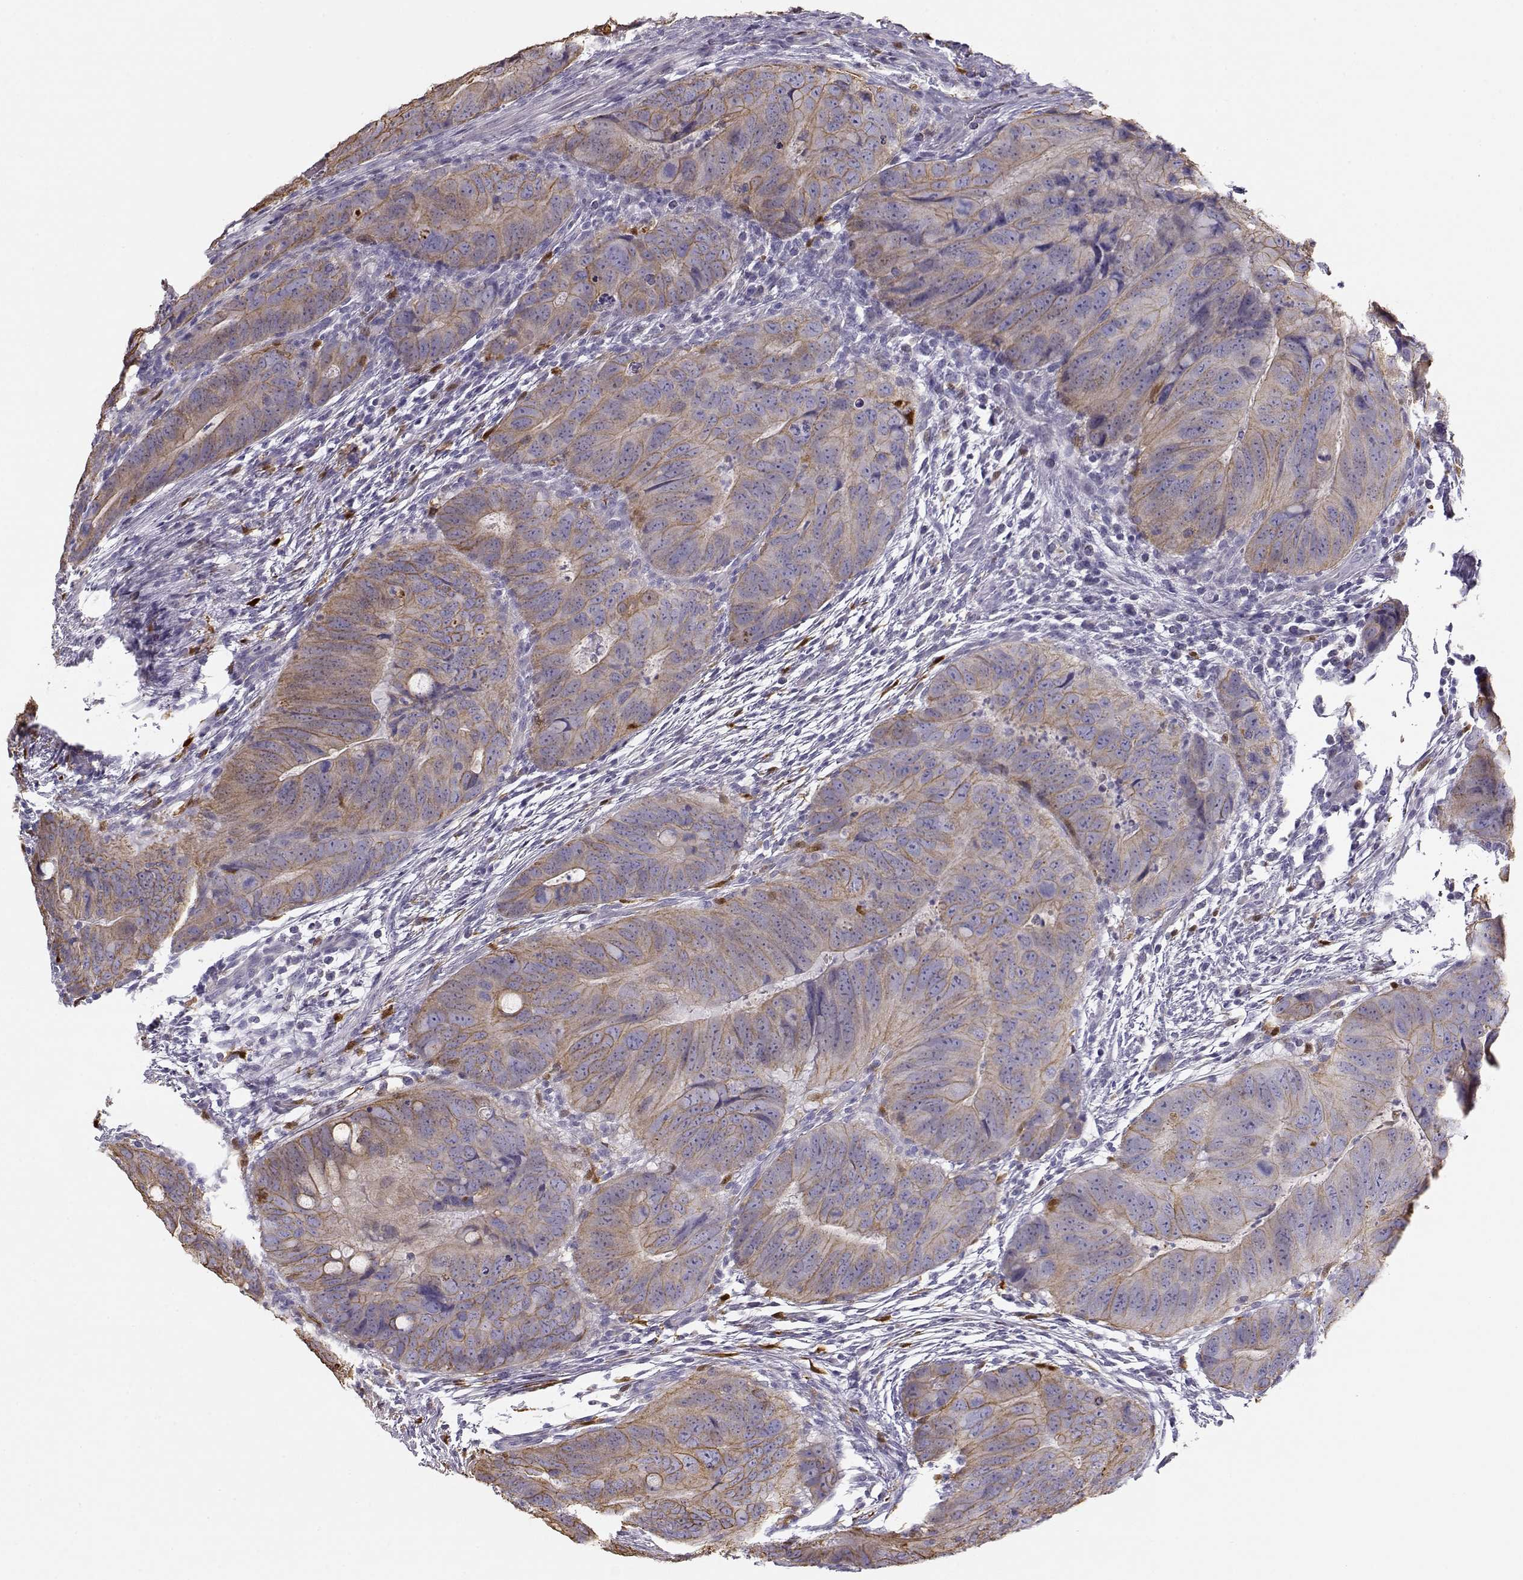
{"staining": {"intensity": "weak", "quantity": ">75%", "location": "cytoplasmic/membranous"}, "tissue": "colorectal cancer", "cell_type": "Tumor cells", "image_type": "cancer", "snomed": [{"axis": "morphology", "description": "Adenocarcinoma, NOS"}, {"axis": "topography", "description": "Colon"}], "caption": "Immunohistochemistry (IHC) photomicrograph of neoplastic tissue: colorectal adenocarcinoma stained using immunohistochemistry shows low levels of weak protein expression localized specifically in the cytoplasmic/membranous of tumor cells, appearing as a cytoplasmic/membranous brown color.", "gene": "S100B", "patient": {"sex": "male", "age": 79}}